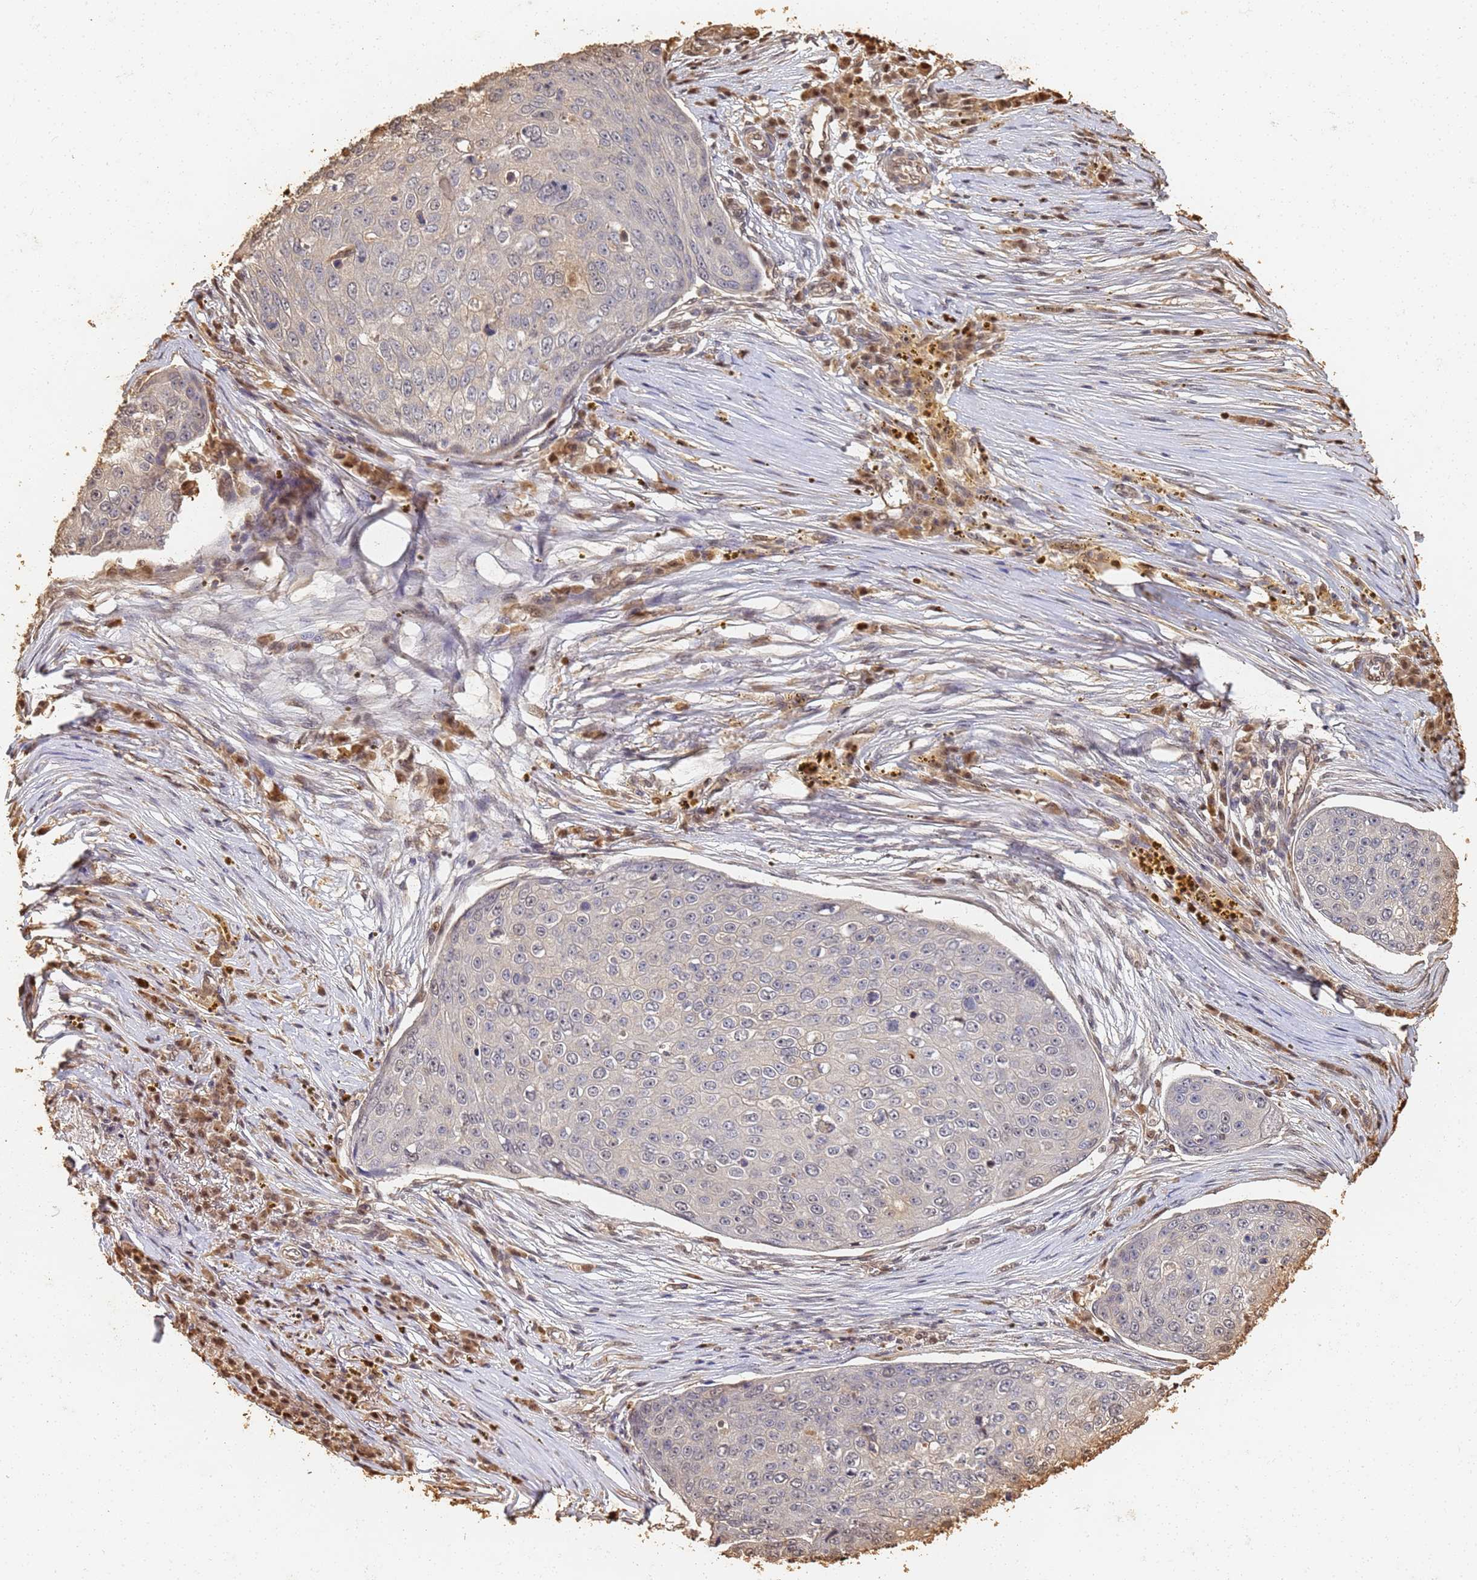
{"staining": {"intensity": "moderate", "quantity": "<25%", "location": "cytoplasmic/membranous"}, "tissue": "skin cancer", "cell_type": "Tumor cells", "image_type": "cancer", "snomed": [{"axis": "morphology", "description": "Squamous cell carcinoma, NOS"}, {"axis": "topography", "description": "Skin"}], "caption": "Human squamous cell carcinoma (skin) stained for a protein (brown) displays moderate cytoplasmic/membranous positive staining in about <25% of tumor cells.", "gene": "JAK2", "patient": {"sex": "male", "age": 71}}